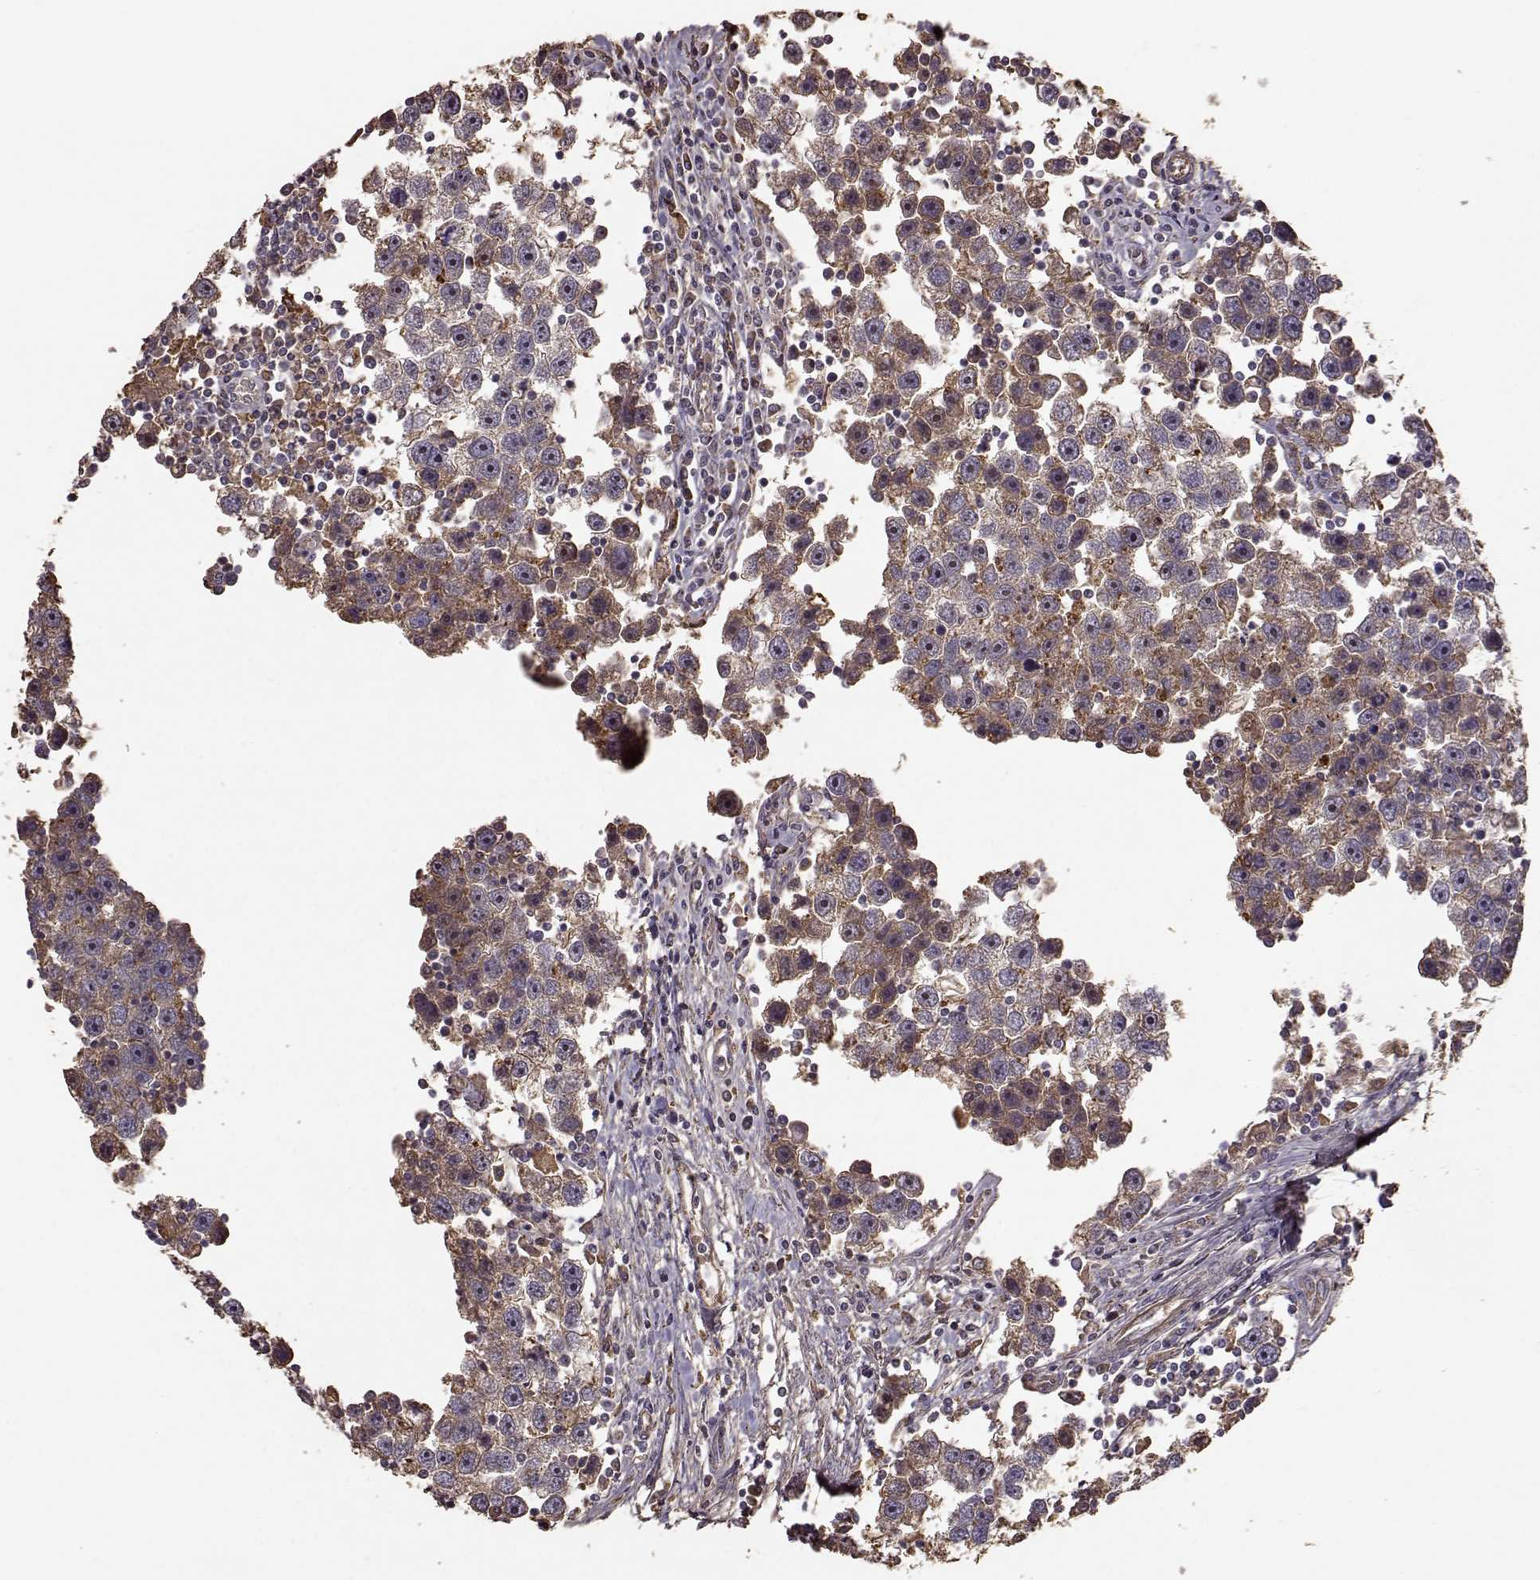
{"staining": {"intensity": "moderate", "quantity": ">75%", "location": "cytoplasmic/membranous"}, "tissue": "testis cancer", "cell_type": "Tumor cells", "image_type": "cancer", "snomed": [{"axis": "morphology", "description": "Seminoma, NOS"}, {"axis": "topography", "description": "Testis"}], "caption": "A histopathology image showing moderate cytoplasmic/membranous positivity in approximately >75% of tumor cells in seminoma (testis), as visualized by brown immunohistochemical staining.", "gene": "PTGES2", "patient": {"sex": "male", "age": 30}}